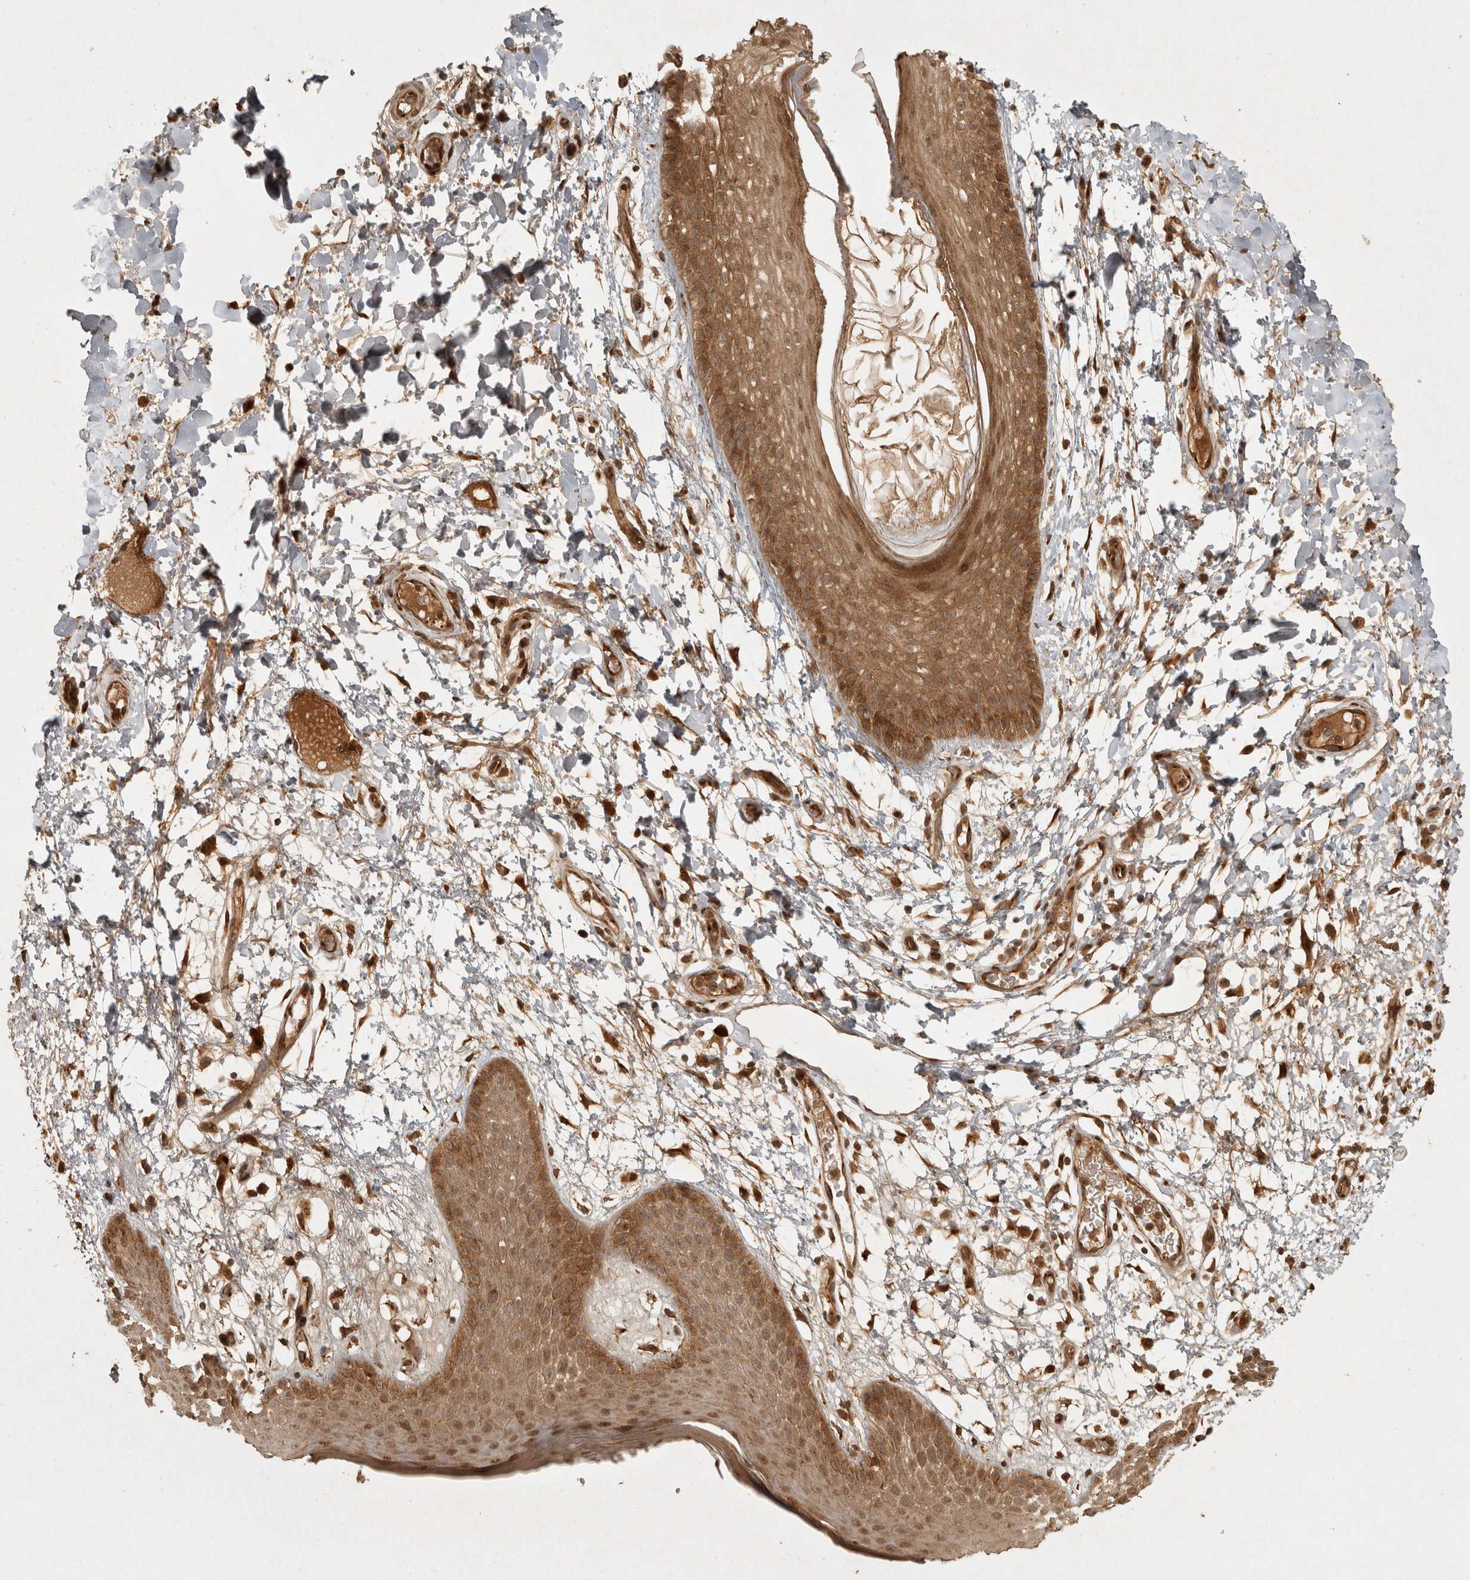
{"staining": {"intensity": "moderate", "quantity": ">75%", "location": "cytoplasmic/membranous"}, "tissue": "skin", "cell_type": "Epidermal cells", "image_type": "normal", "snomed": [{"axis": "morphology", "description": "Normal tissue, NOS"}, {"axis": "topography", "description": "Anal"}], "caption": "Unremarkable skin exhibits moderate cytoplasmic/membranous expression in approximately >75% of epidermal cells (IHC, brightfield microscopy, high magnification)..", "gene": "CAMSAP2", "patient": {"sex": "male", "age": 74}}